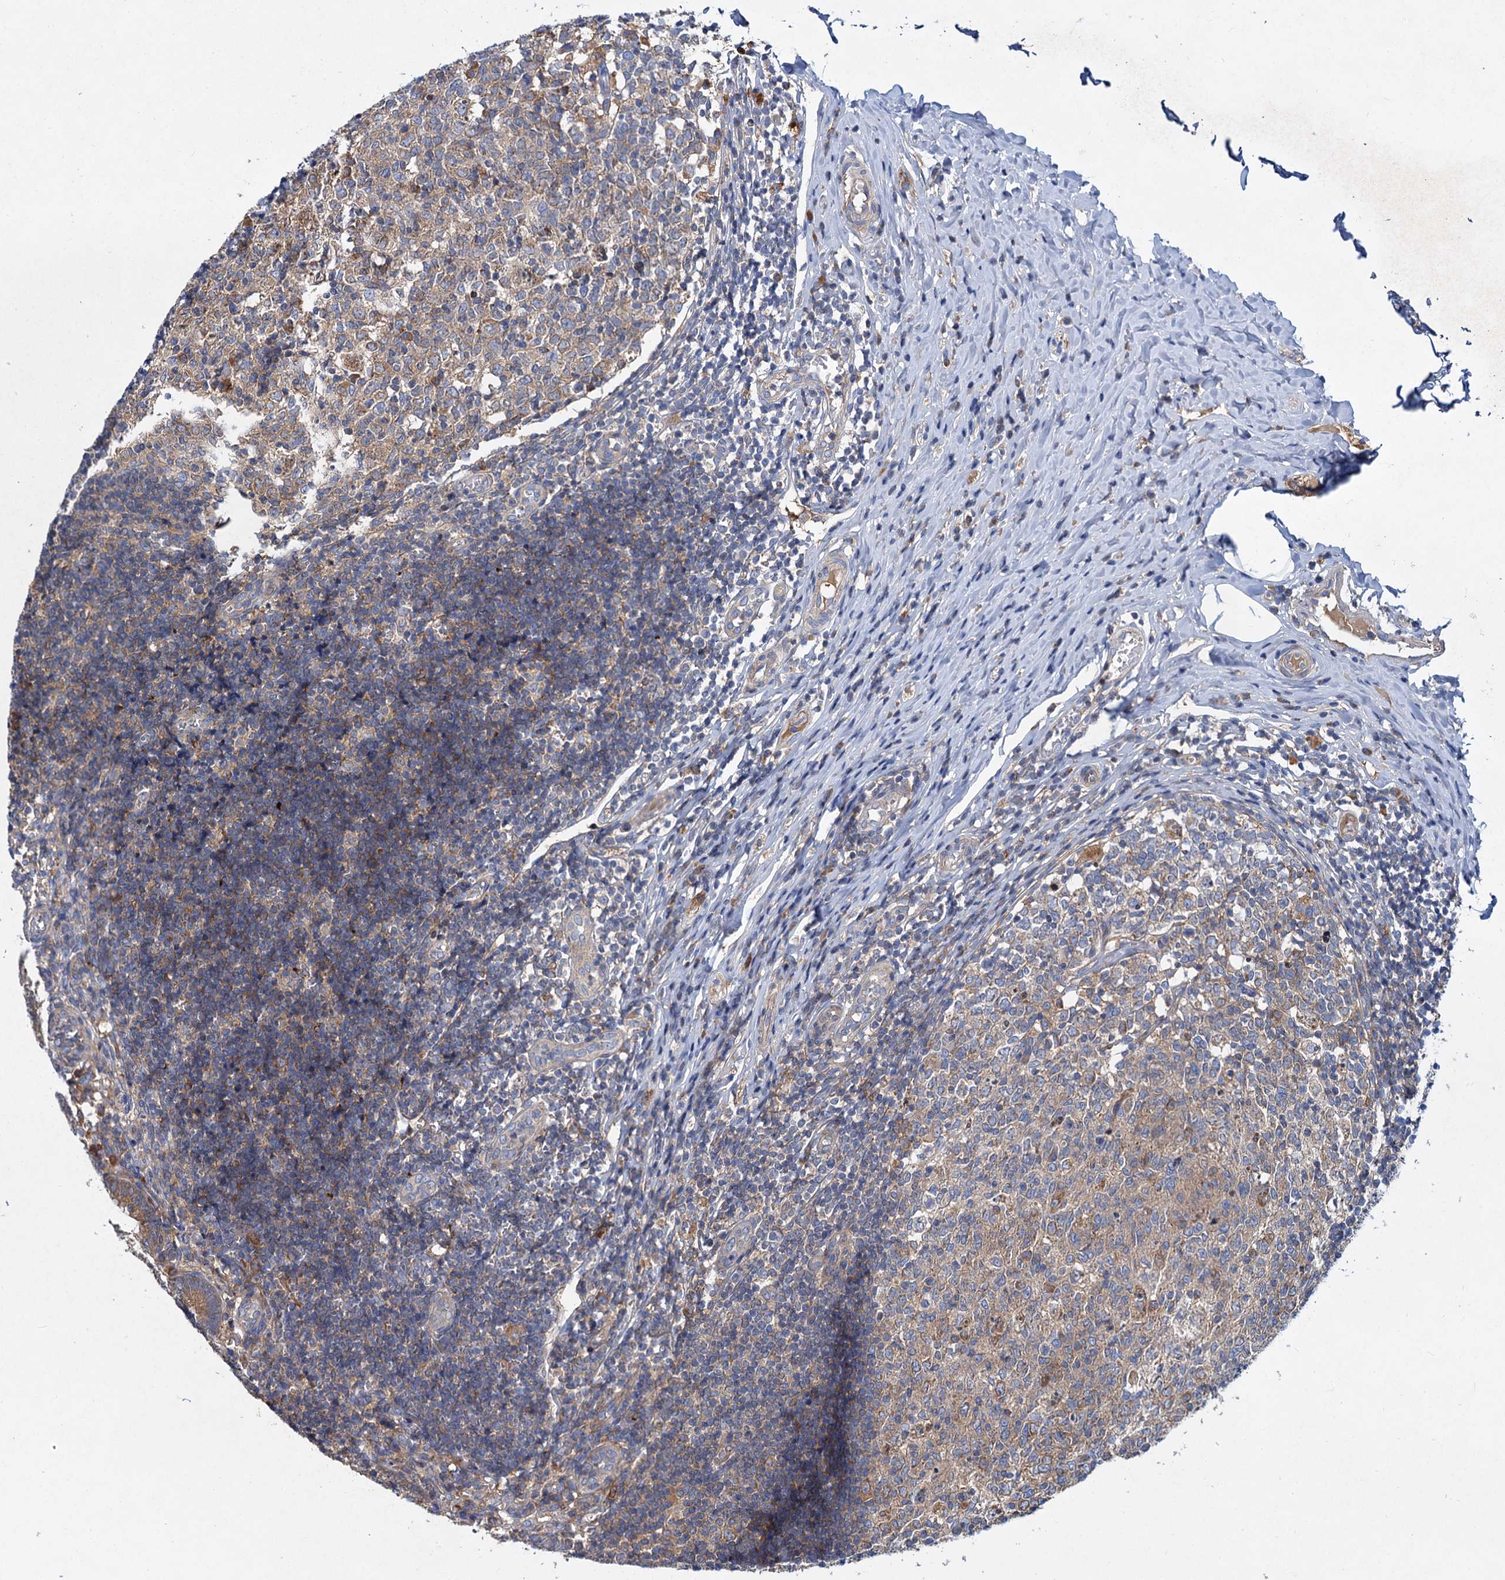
{"staining": {"intensity": "moderate", "quantity": ">75%", "location": "cytoplasmic/membranous"}, "tissue": "appendix", "cell_type": "Glandular cells", "image_type": "normal", "snomed": [{"axis": "morphology", "description": "Normal tissue, NOS"}, {"axis": "topography", "description": "Appendix"}], "caption": "A histopathology image of appendix stained for a protein exhibits moderate cytoplasmic/membranous brown staining in glandular cells. The protein of interest is stained brown, and the nuclei are stained in blue (DAB (3,3'-diaminobenzidine) IHC with brightfield microscopy, high magnification).", "gene": "ALKBH7", "patient": {"sex": "male", "age": 8}}